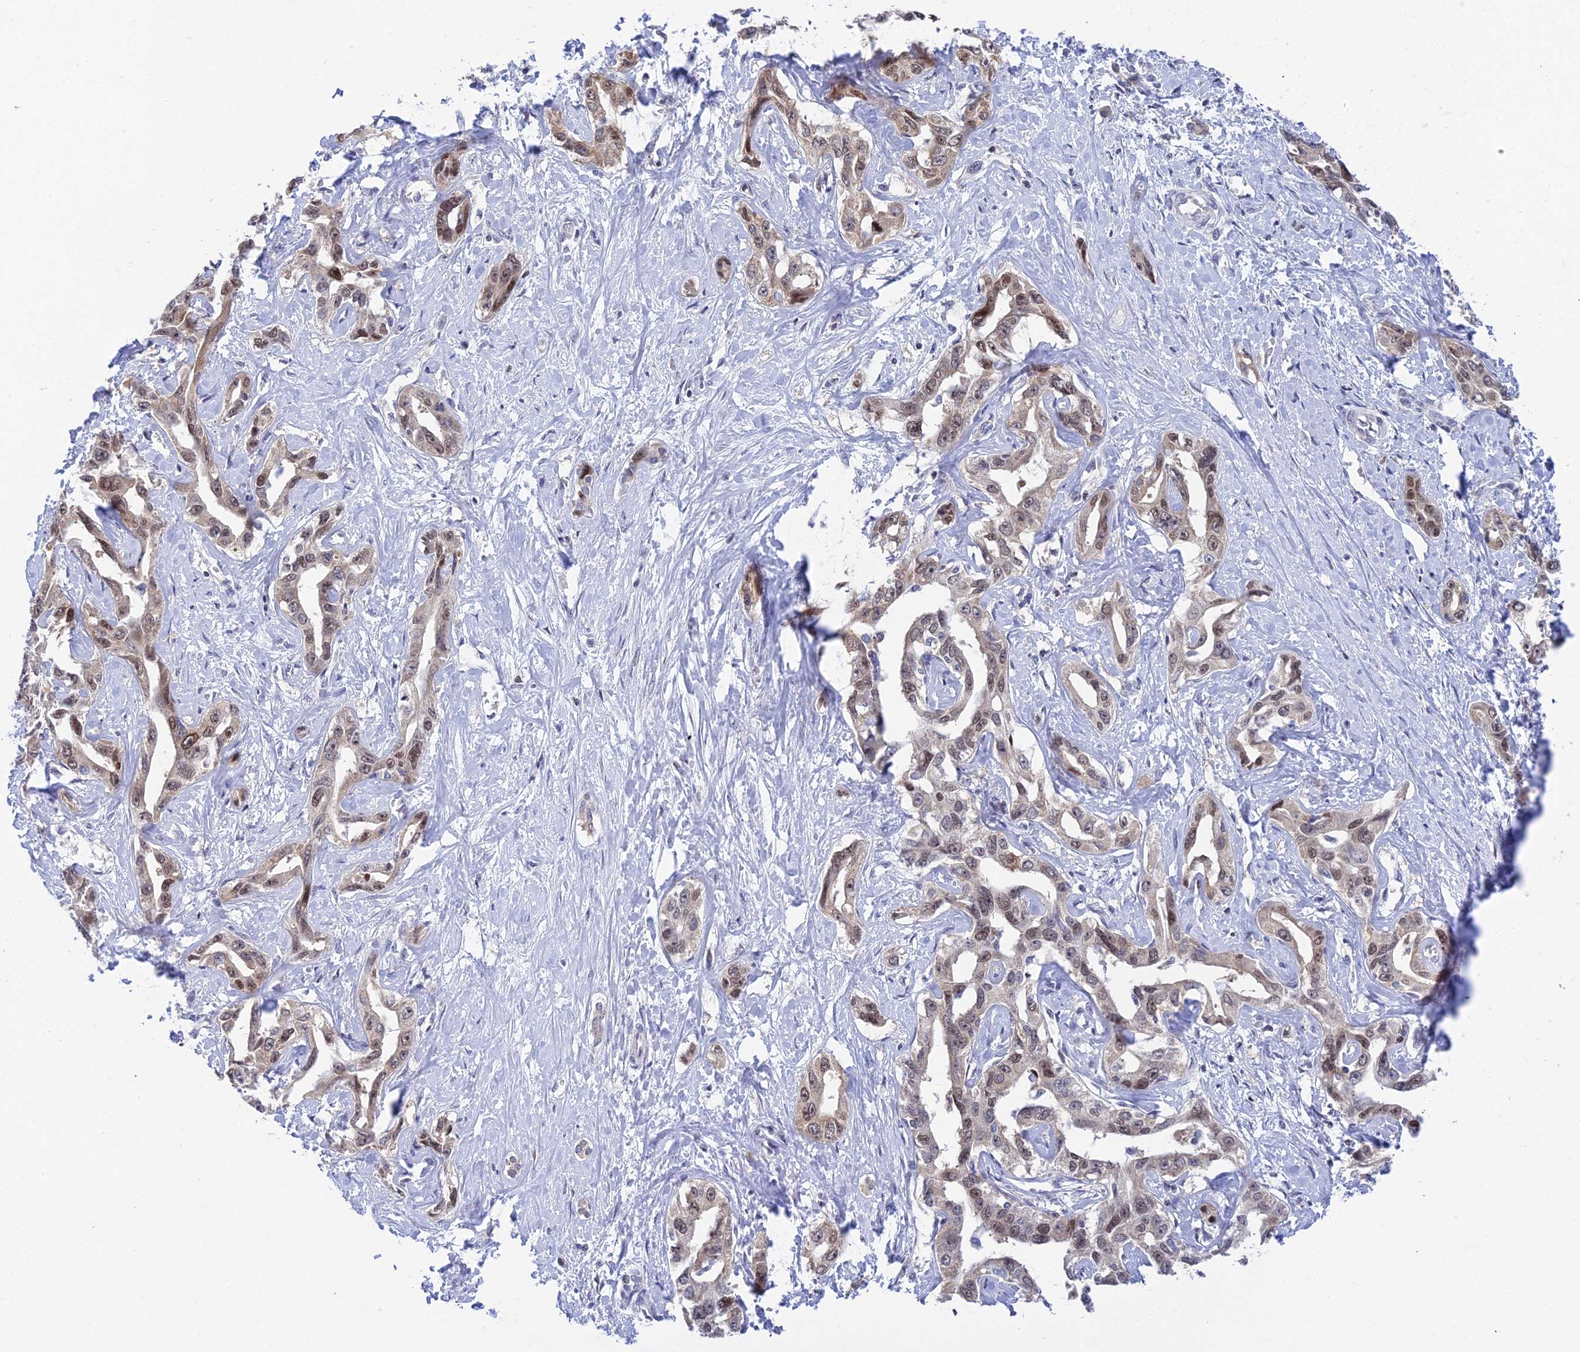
{"staining": {"intensity": "moderate", "quantity": ">75%", "location": "cytoplasmic/membranous,nuclear"}, "tissue": "liver cancer", "cell_type": "Tumor cells", "image_type": "cancer", "snomed": [{"axis": "morphology", "description": "Cholangiocarcinoma"}, {"axis": "topography", "description": "Liver"}], "caption": "A brown stain shows moderate cytoplasmic/membranous and nuclear positivity of a protein in human liver cancer (cholangiocarcinoma) tumor cells.", "gene": "ELOA2", "patient": {"sex": "male", "age": 59}}